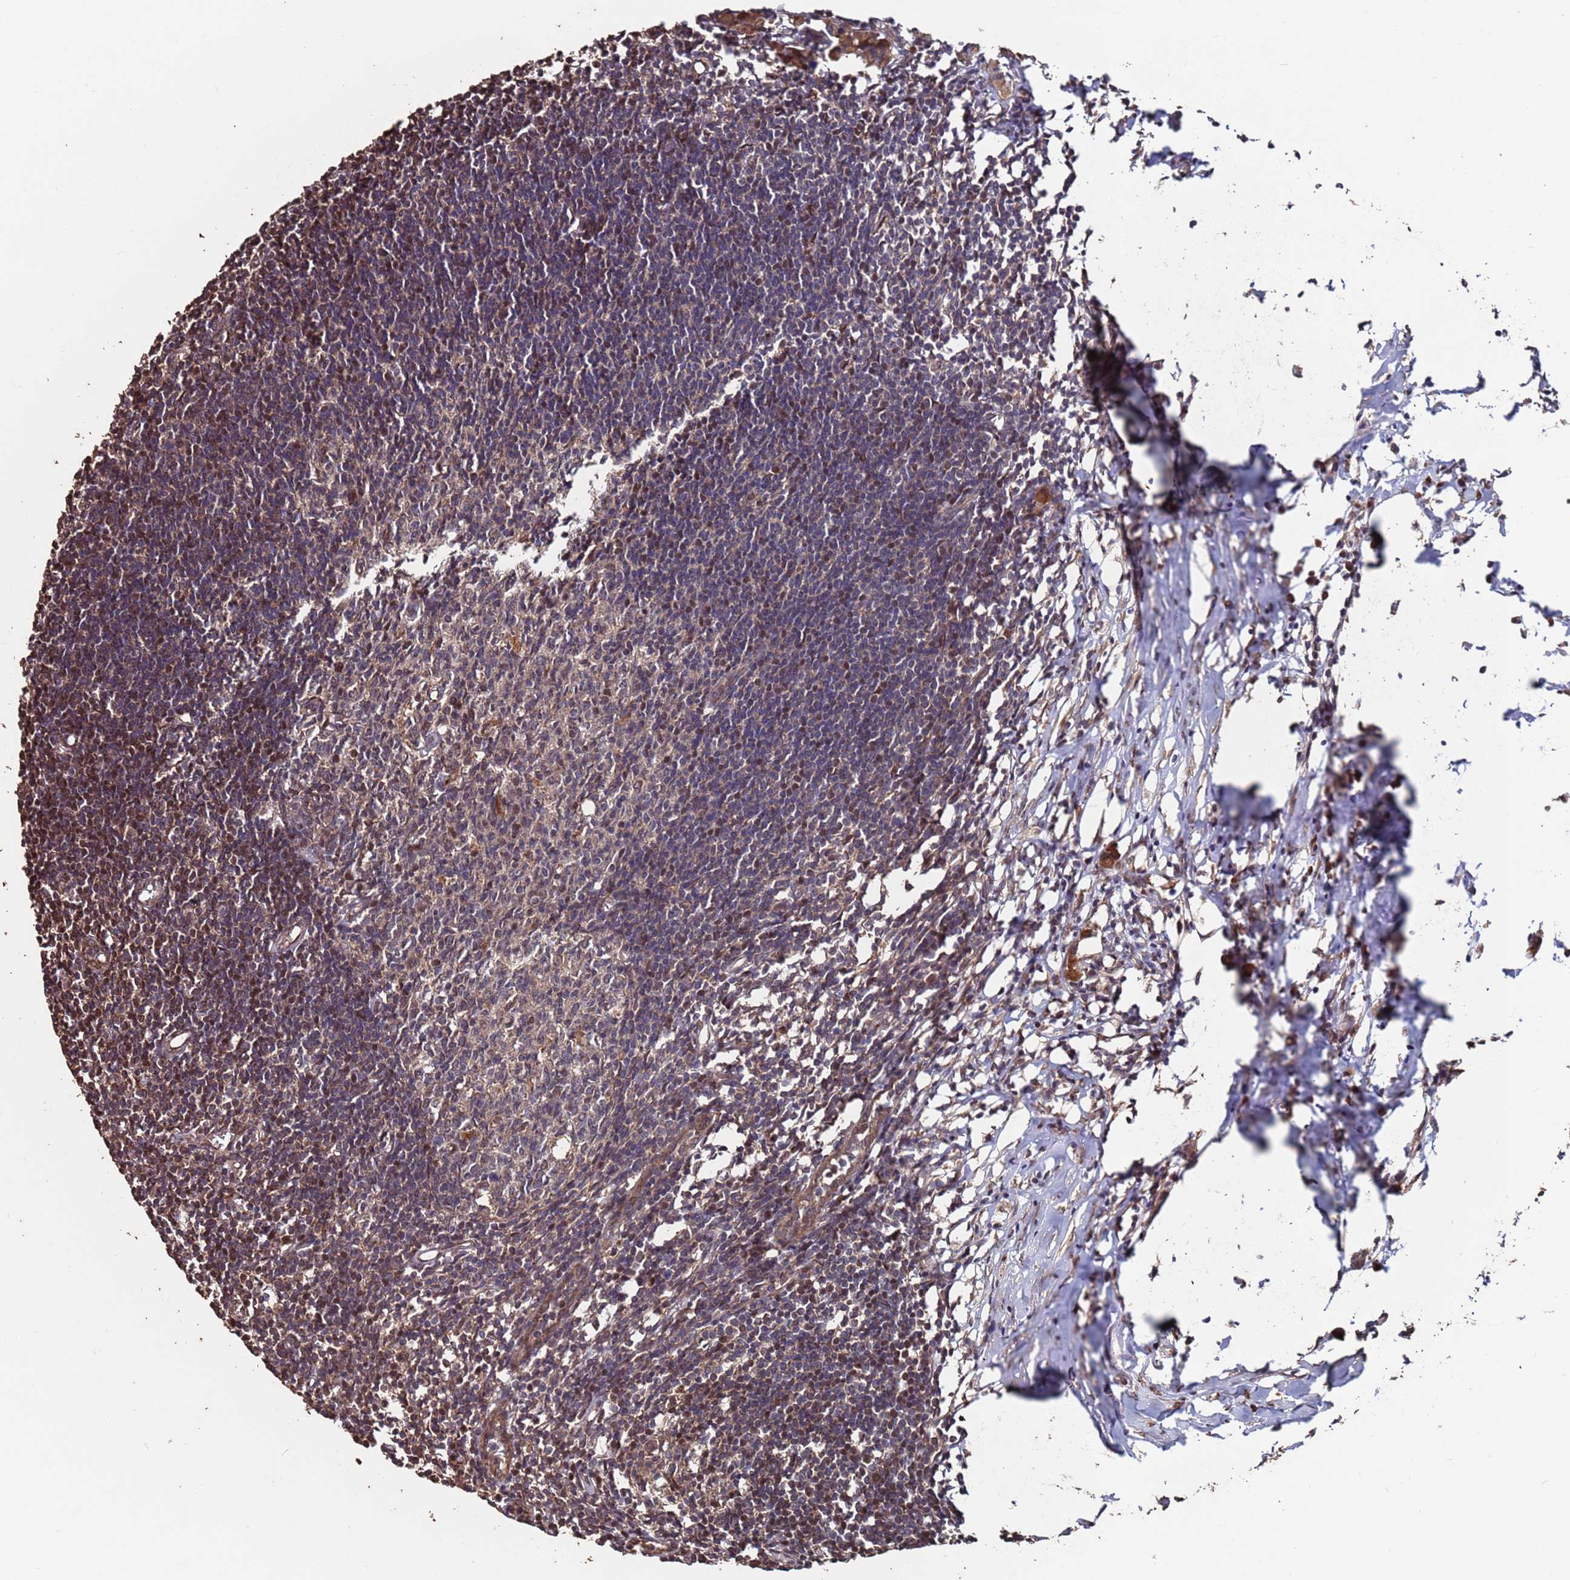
{"staining": {"intensity": "weak", "quantity": "<25%", "location": "cytoplasmic/membranous"}, "tissue": "lymph node", "cell_type": "Germinal center cells", "image_type": "normal", "snomed": [{"axis": "morphology", "description": "Normal tissue, NOS"}, {"axis": "morphology", "description": "Malignant melanoma, Metastatic site"}, {"axis": "topography", "description": "Lymph node"}], "caption": "Immunohistochemistry micrograph of normal human lymph node stained for a protein (brown), which displays no positivity in germinal center cells.", "gene": "PRR7", "patient": {"sex": "male", "age": 41}}